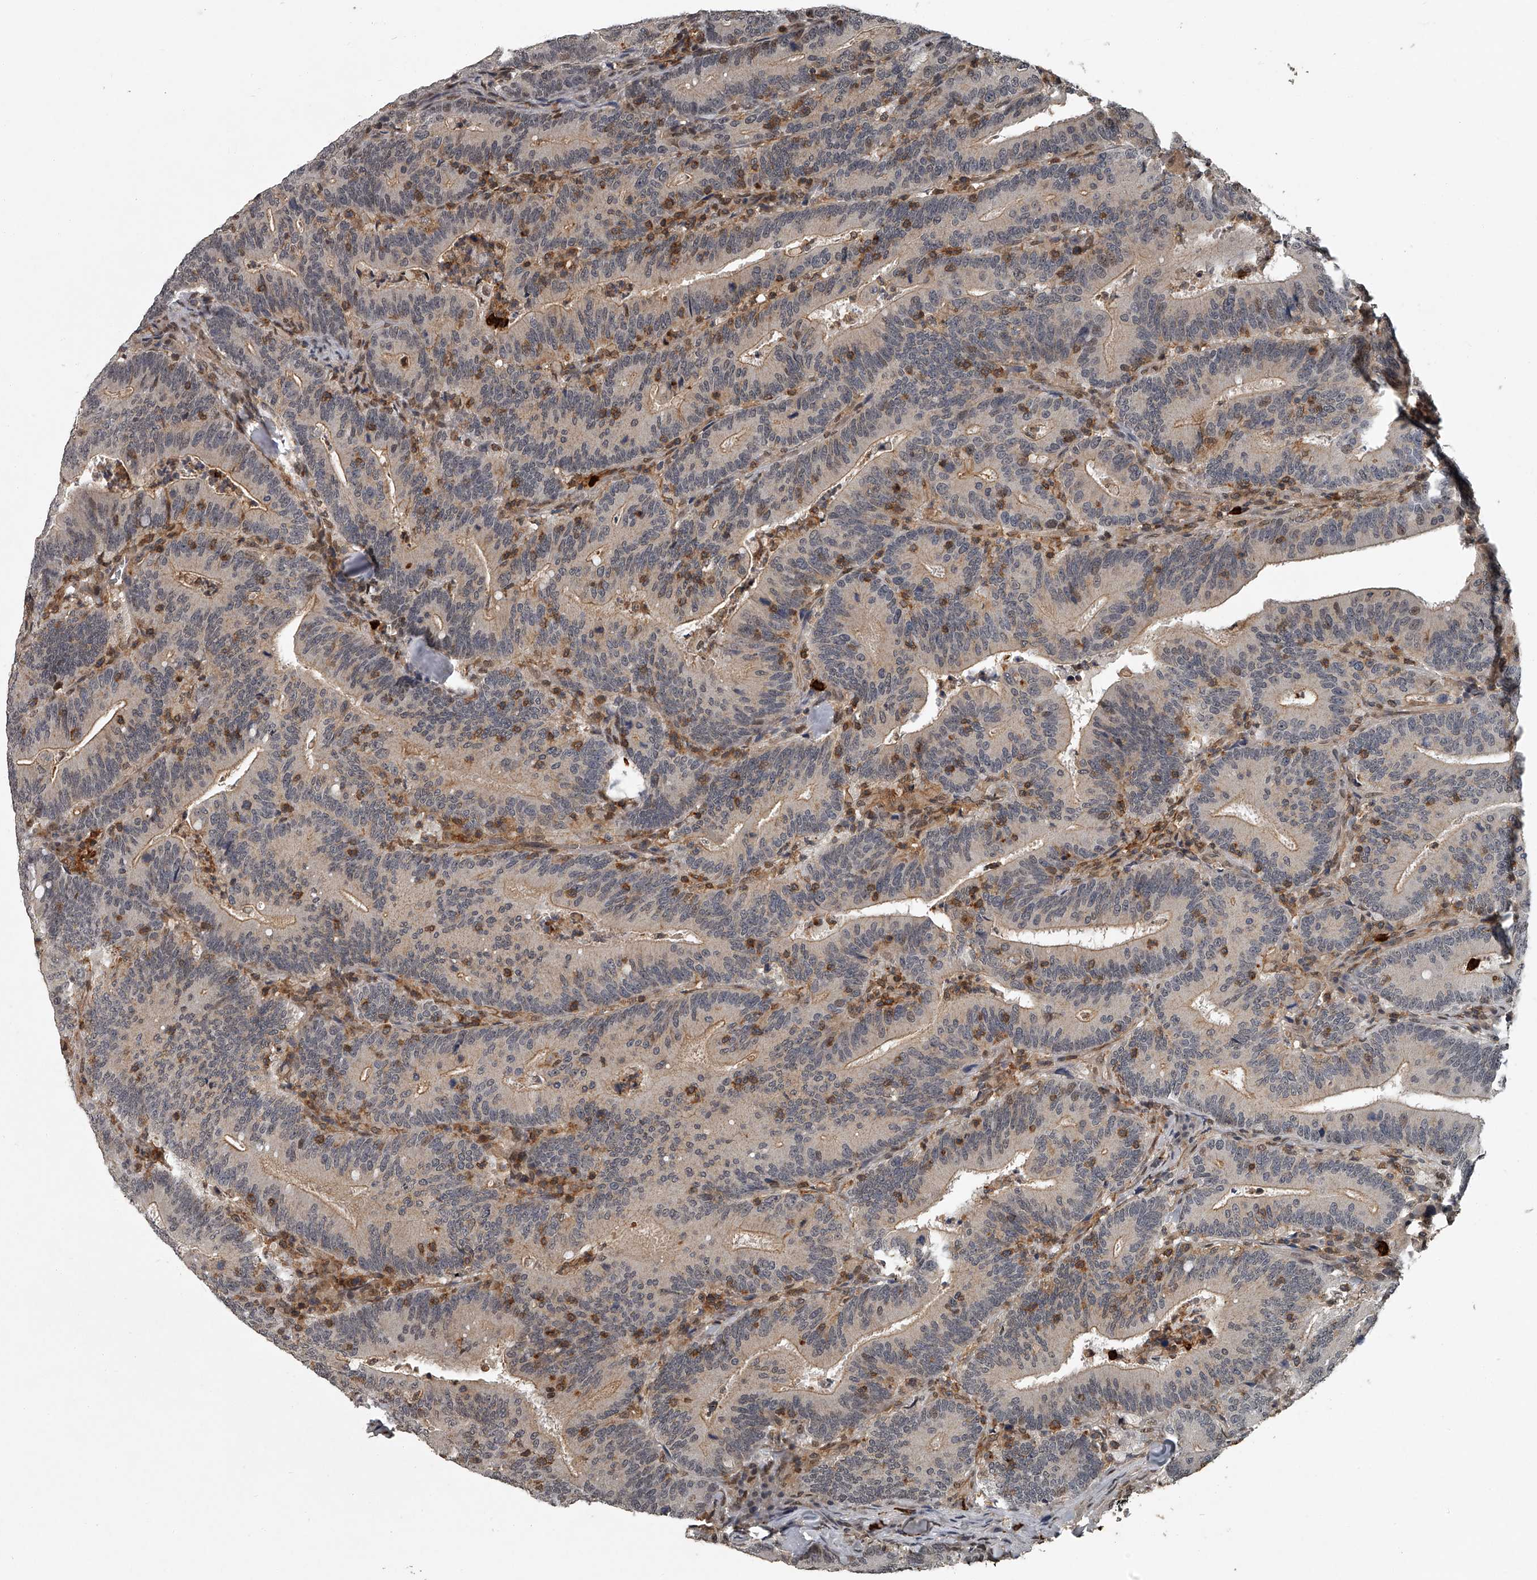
{"staining": {"intensity": "weak", "quantity": "25%-75%", "location": "cytoplasmic/membranous"}, "tissue": "colorectal cancer", "cell_type": "Tumor cells", "image_type": "cancer", "snomed": [{"axis": "morphology", "description": "Adenocarcinoma, NOS"}, {"axis": "topography", "description": "Colon"}], "caption": "Protein expression analysis of colorectal cancer (adenocarcinoma) reveals weak cytoplasmic/membranous expression in approximately 25%-75% of tumor cells.", "gene": "PLEKHG1", "patient": {"sex": "female", "age": 66}}